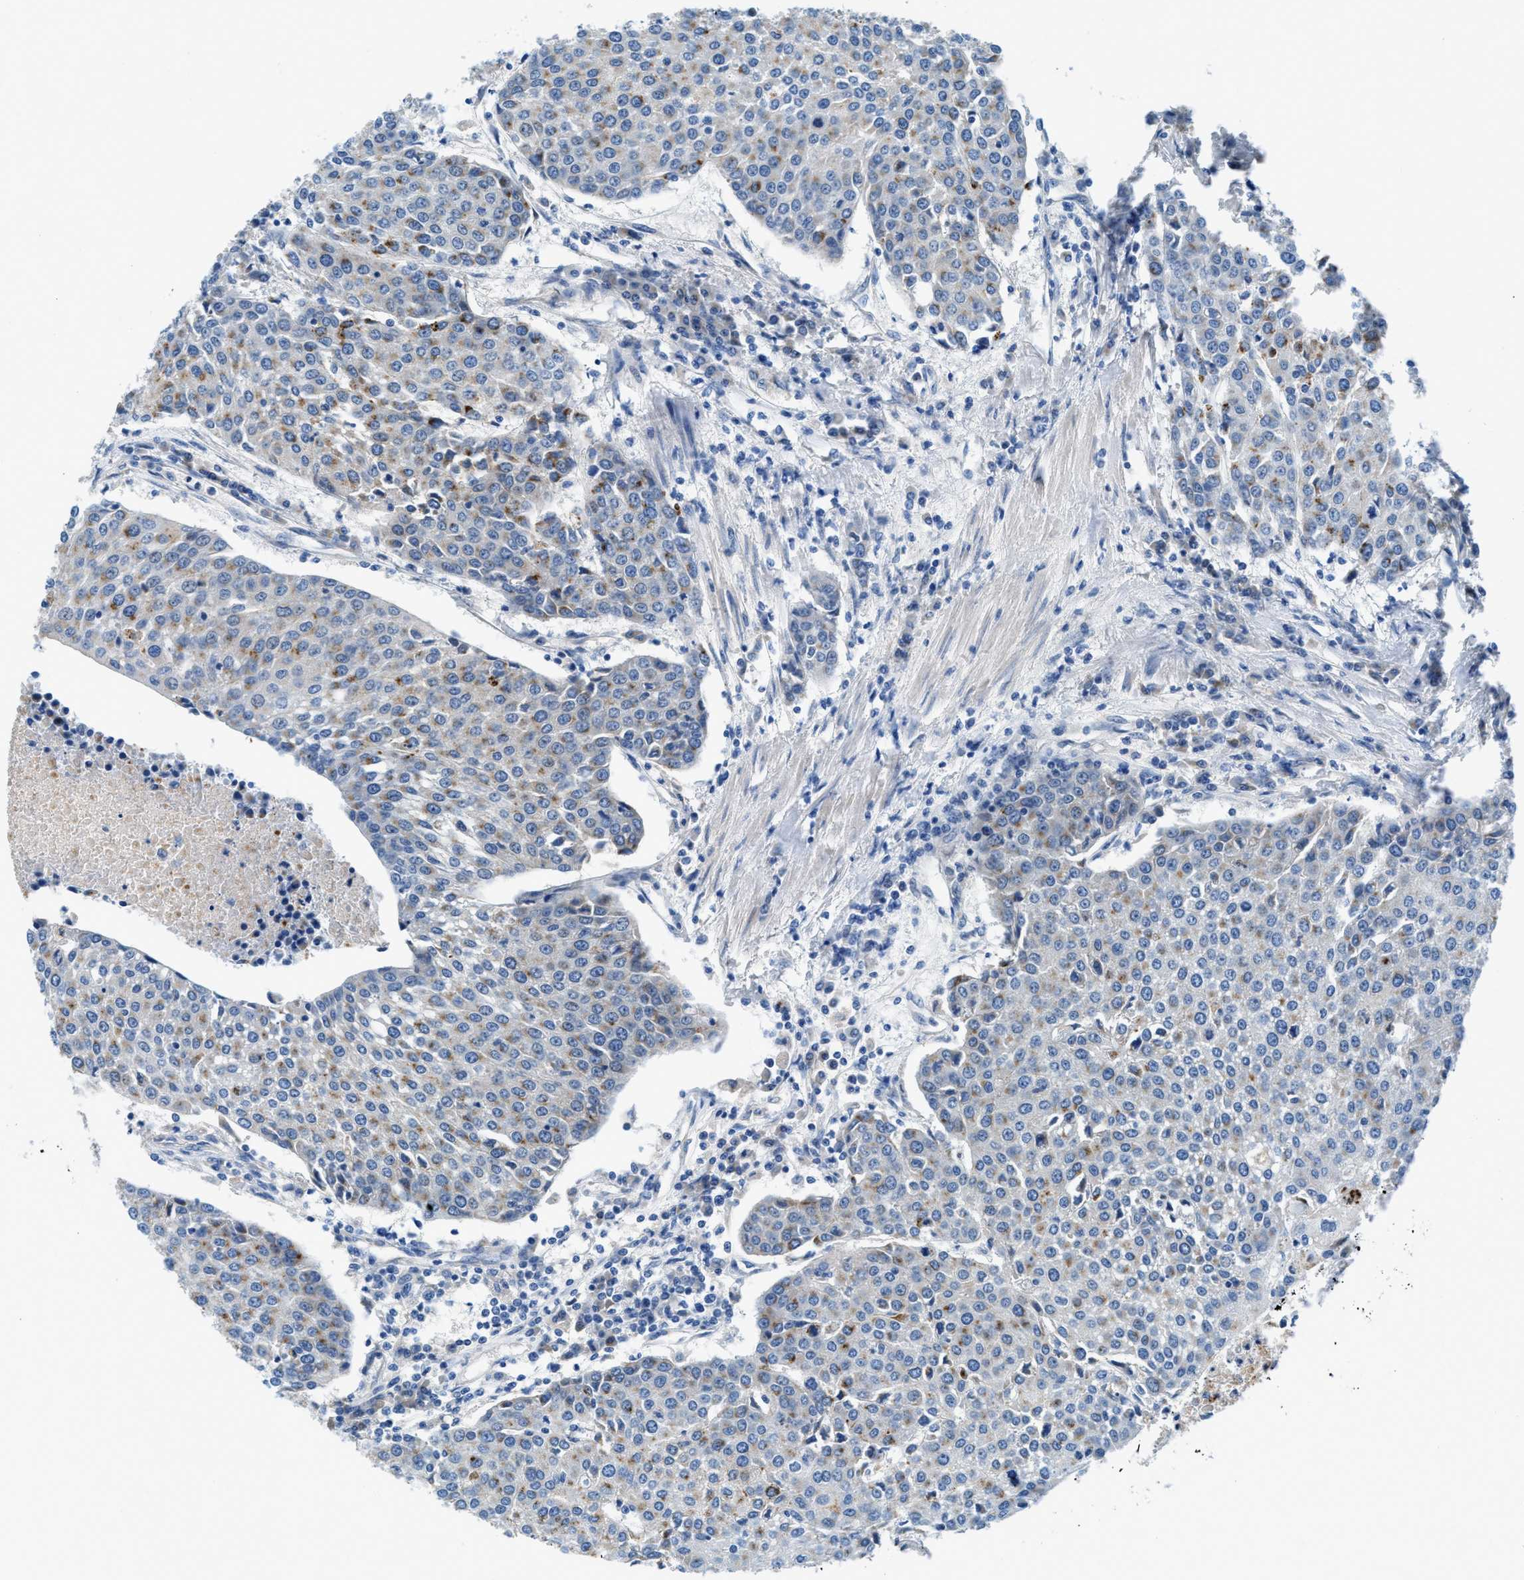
{"staining": {"intensity": "moderate", "quantity": "<25%", "location": "cytoplasmic/membranous"}, "tissue": "urothelial cancer", "cell_type": "Tumor cells", "image_type": "cancer", "snomed": [{"axis": "morphology", "description": "Urothelial carcinoma, High grade"}, {"axis": "topography", "description": "Urinary bladder"}], "caption": "A histopathology image of urothelial carcinoma (high-grade) stained for a protein exhibits moderate cytoplasmic/membranous brown staining in tumor cells.", "gene": "TSPAN3", "patient": {"sex": "female", "age": 85}}